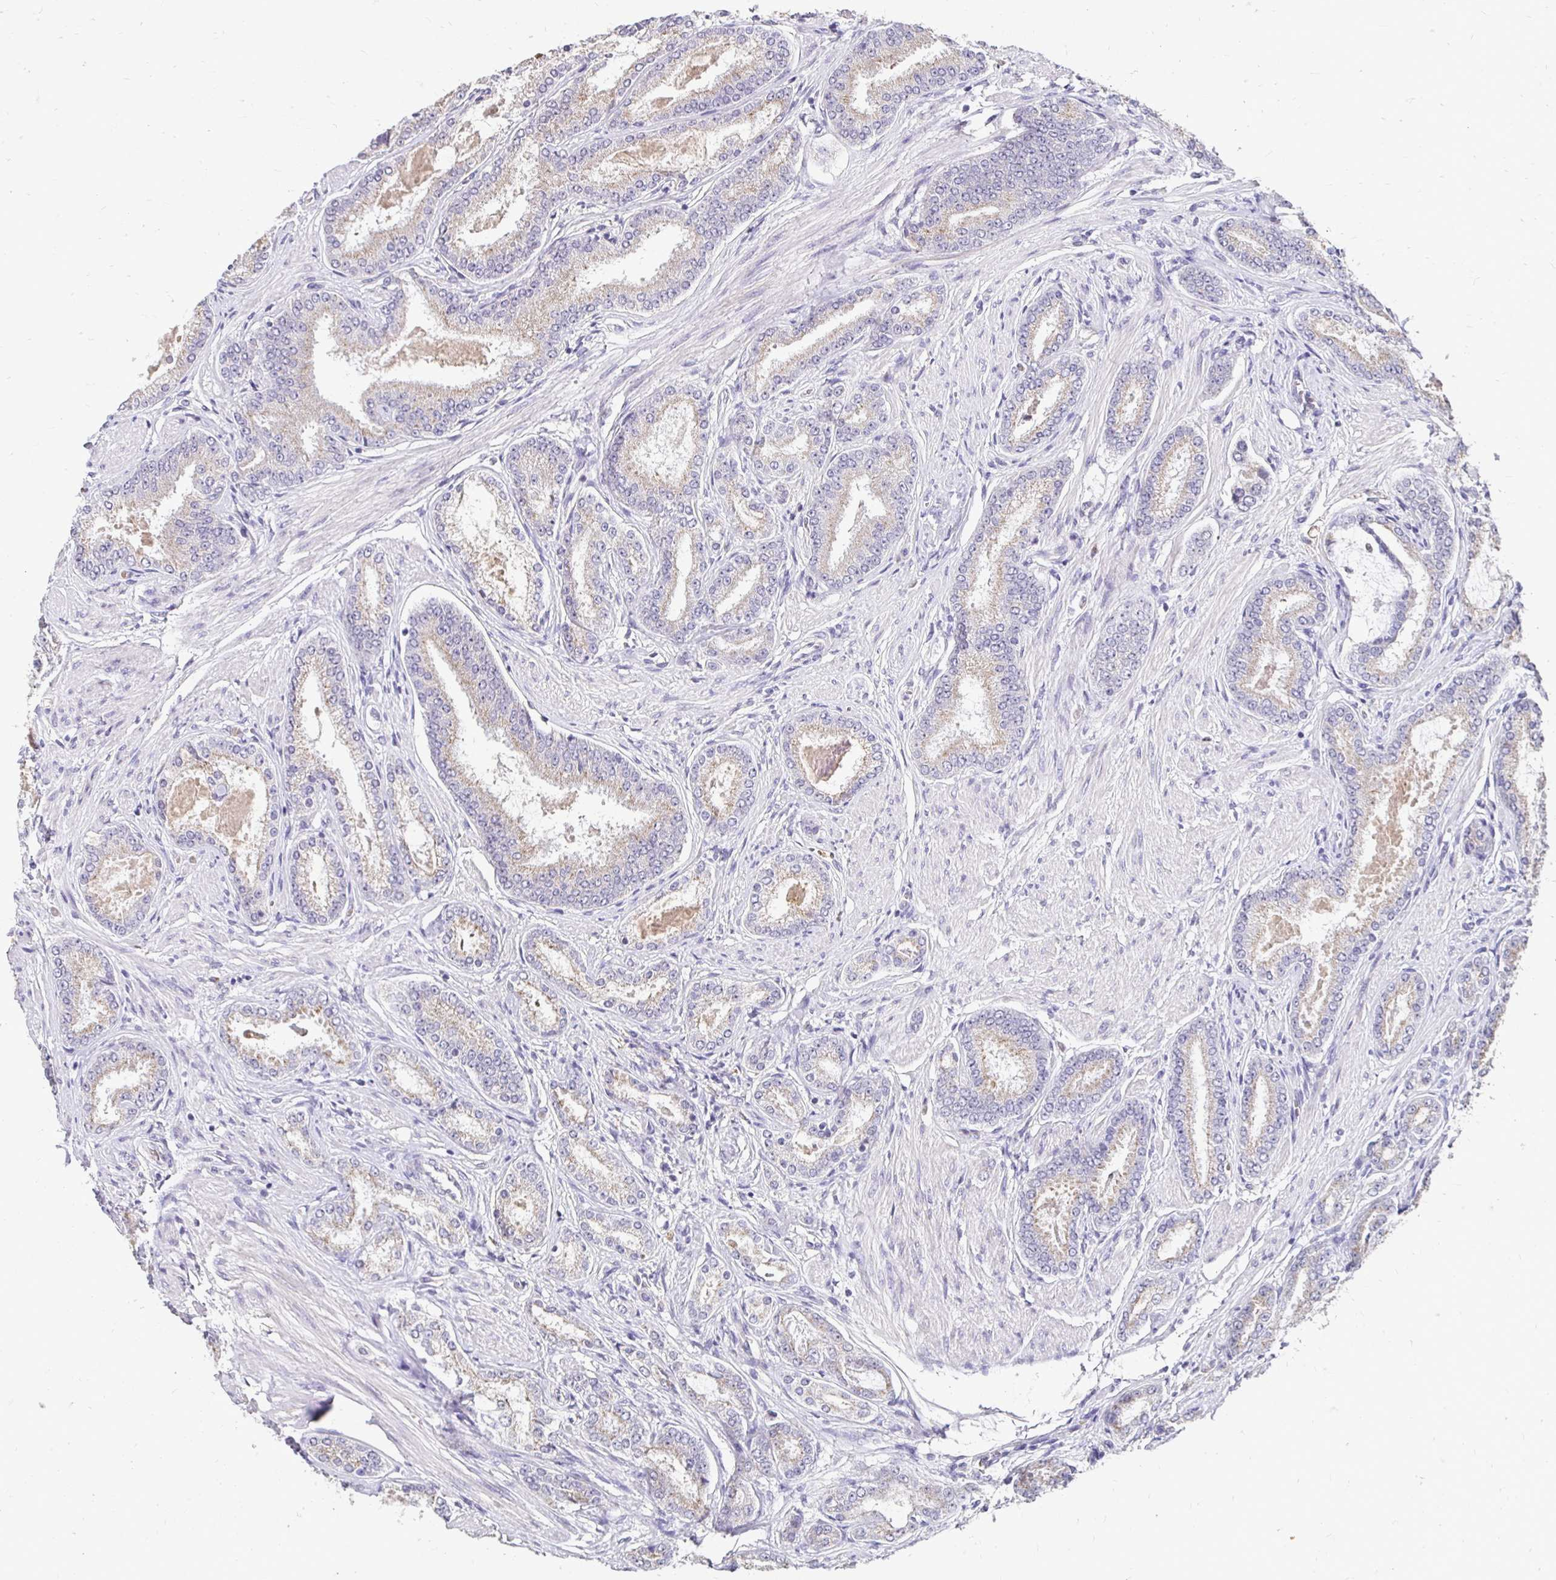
{"staining": {"intensity": "negative", "quantity": "none", "location": "none"}, "tissue": "prostate cancer", "cell_type": "Tumor cells", "image_type": "cancer", "snomed": [{"axis": "morphology", "description": "Adenocarcinoma, High grade"}, {"axis": "topography", "description": "Prostate"}], "caption": "This is an immunohistochemistry image of prostate cancer (adenocarcinoma (high-grade)). There is no expression in tumor cells.", "gene": "GK2", "patient": {"sex": "male", "age": 63}}